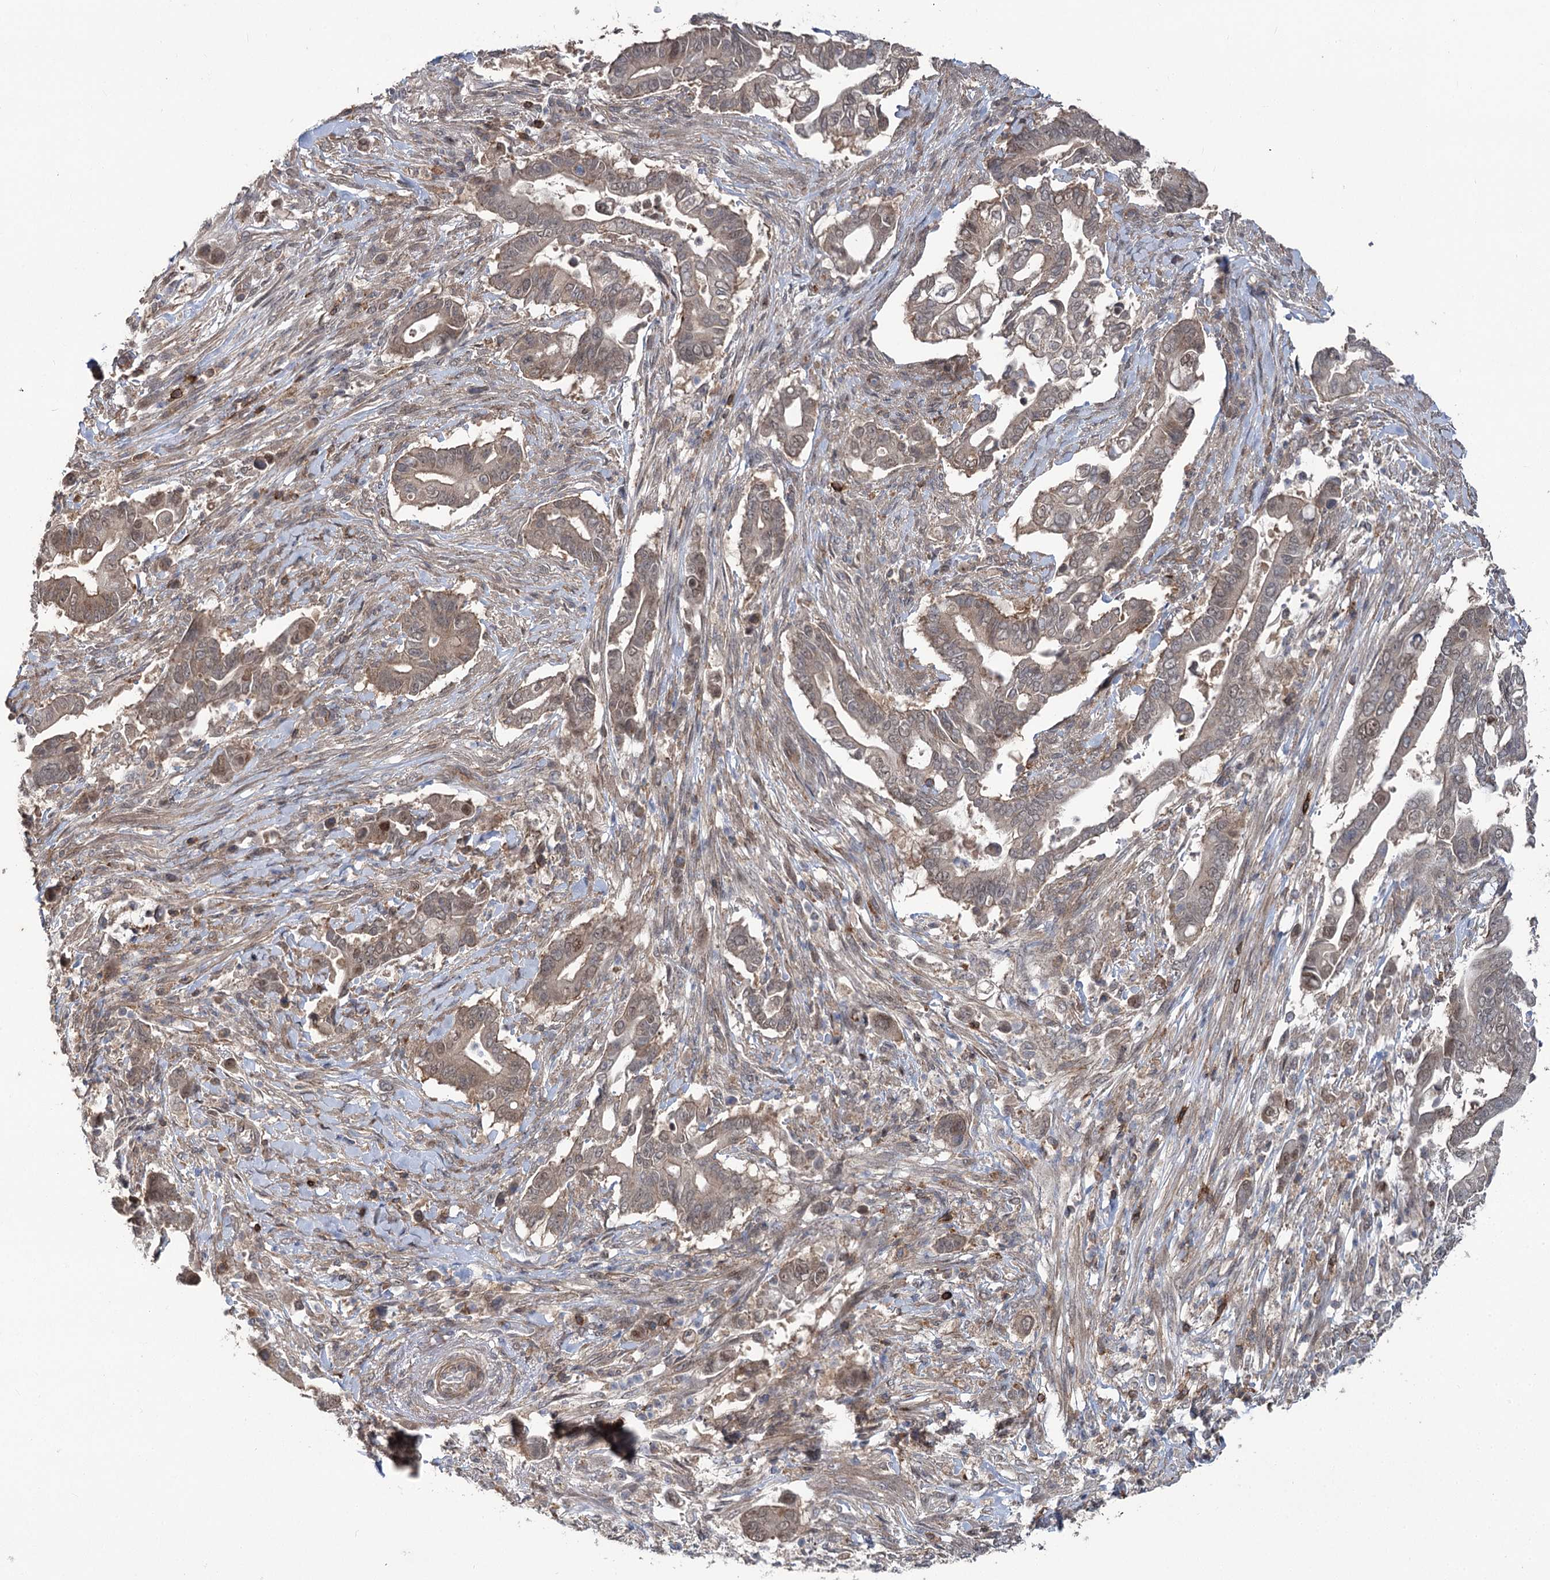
{"staining": {"intensity": "weak", "quantity": ">75%", "location": "cytoplasmic/membranous,nuclear"}, "tissue": "pancreatic cancer", "cell_type": "Tumor cells", "image_type": "cancer", "snomed": [{"axis": "morphology", "description": "Adenocarcinoma, NOS"}, {"axis": "topography", "description": "Pancreas"}], "caption": "Immunohistochemistry (IHC) photomicrograph of pancreatic cancer (adenocarcinoma) stained for a protein (brown), which exhibits low levels of weak cytoplasmic/membranous and nuclear staining in approximately >75% of tumor cells.", "gene": "STX6", "patient": {"sex": "male", "age": 68}}